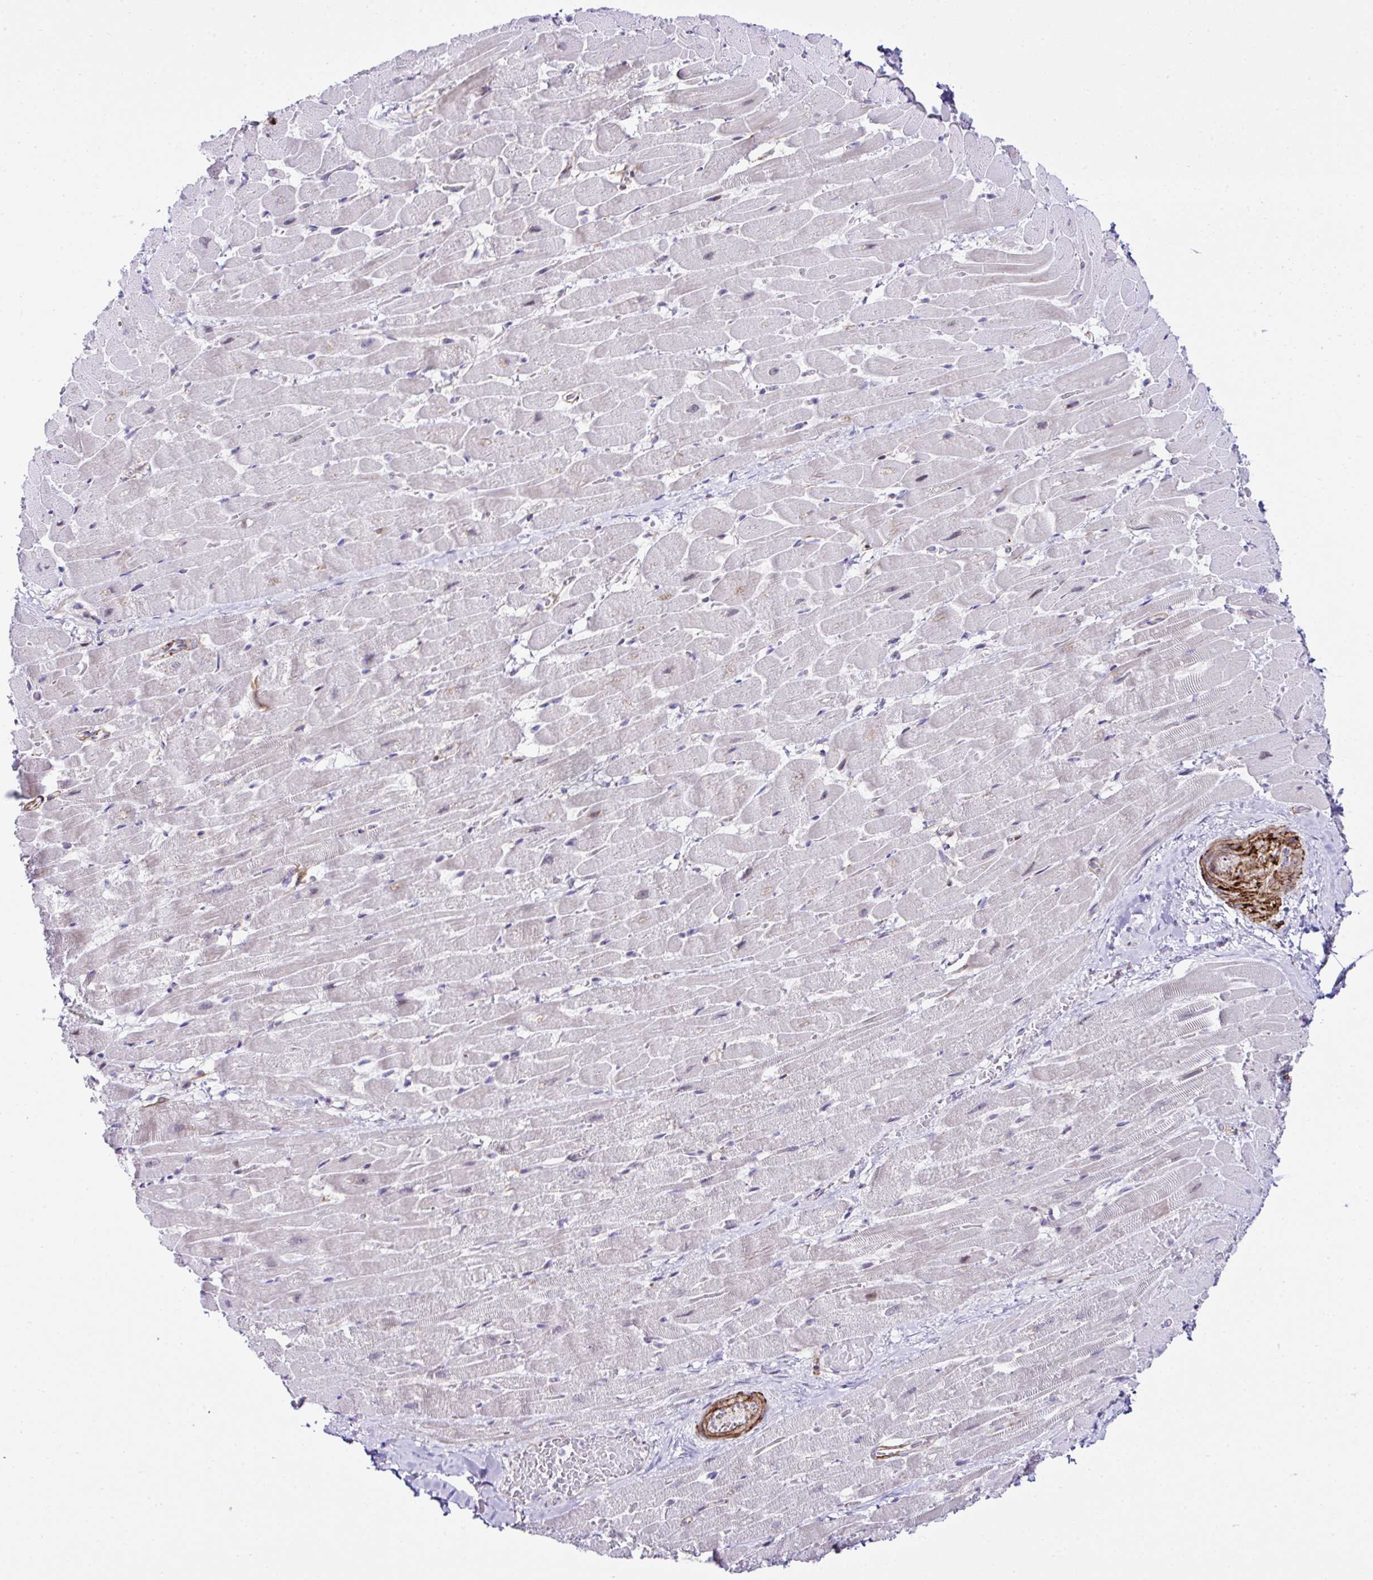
{"staining": {"intensity": "negative", "quantity": "none", "location": "none"}, "tissue": "heart muscle", "cell_type": "Cardiomyocytes", "image_type": "normal", "snomed": [{"axis": "morphology", "description": "Normal tissue, NOS"}, {"axis": "topography", "description": "Heart"}], "caption": "The photomicrograph shows no staining of cardiomyocytes in benign heart muscle. (Brightfield microscopy of DAB (3,3'-diaminobenzidine) immunohistochemistry at high magnification).", "gene": "FBXO34", "patient": {"sex": "male", "age": 37}}